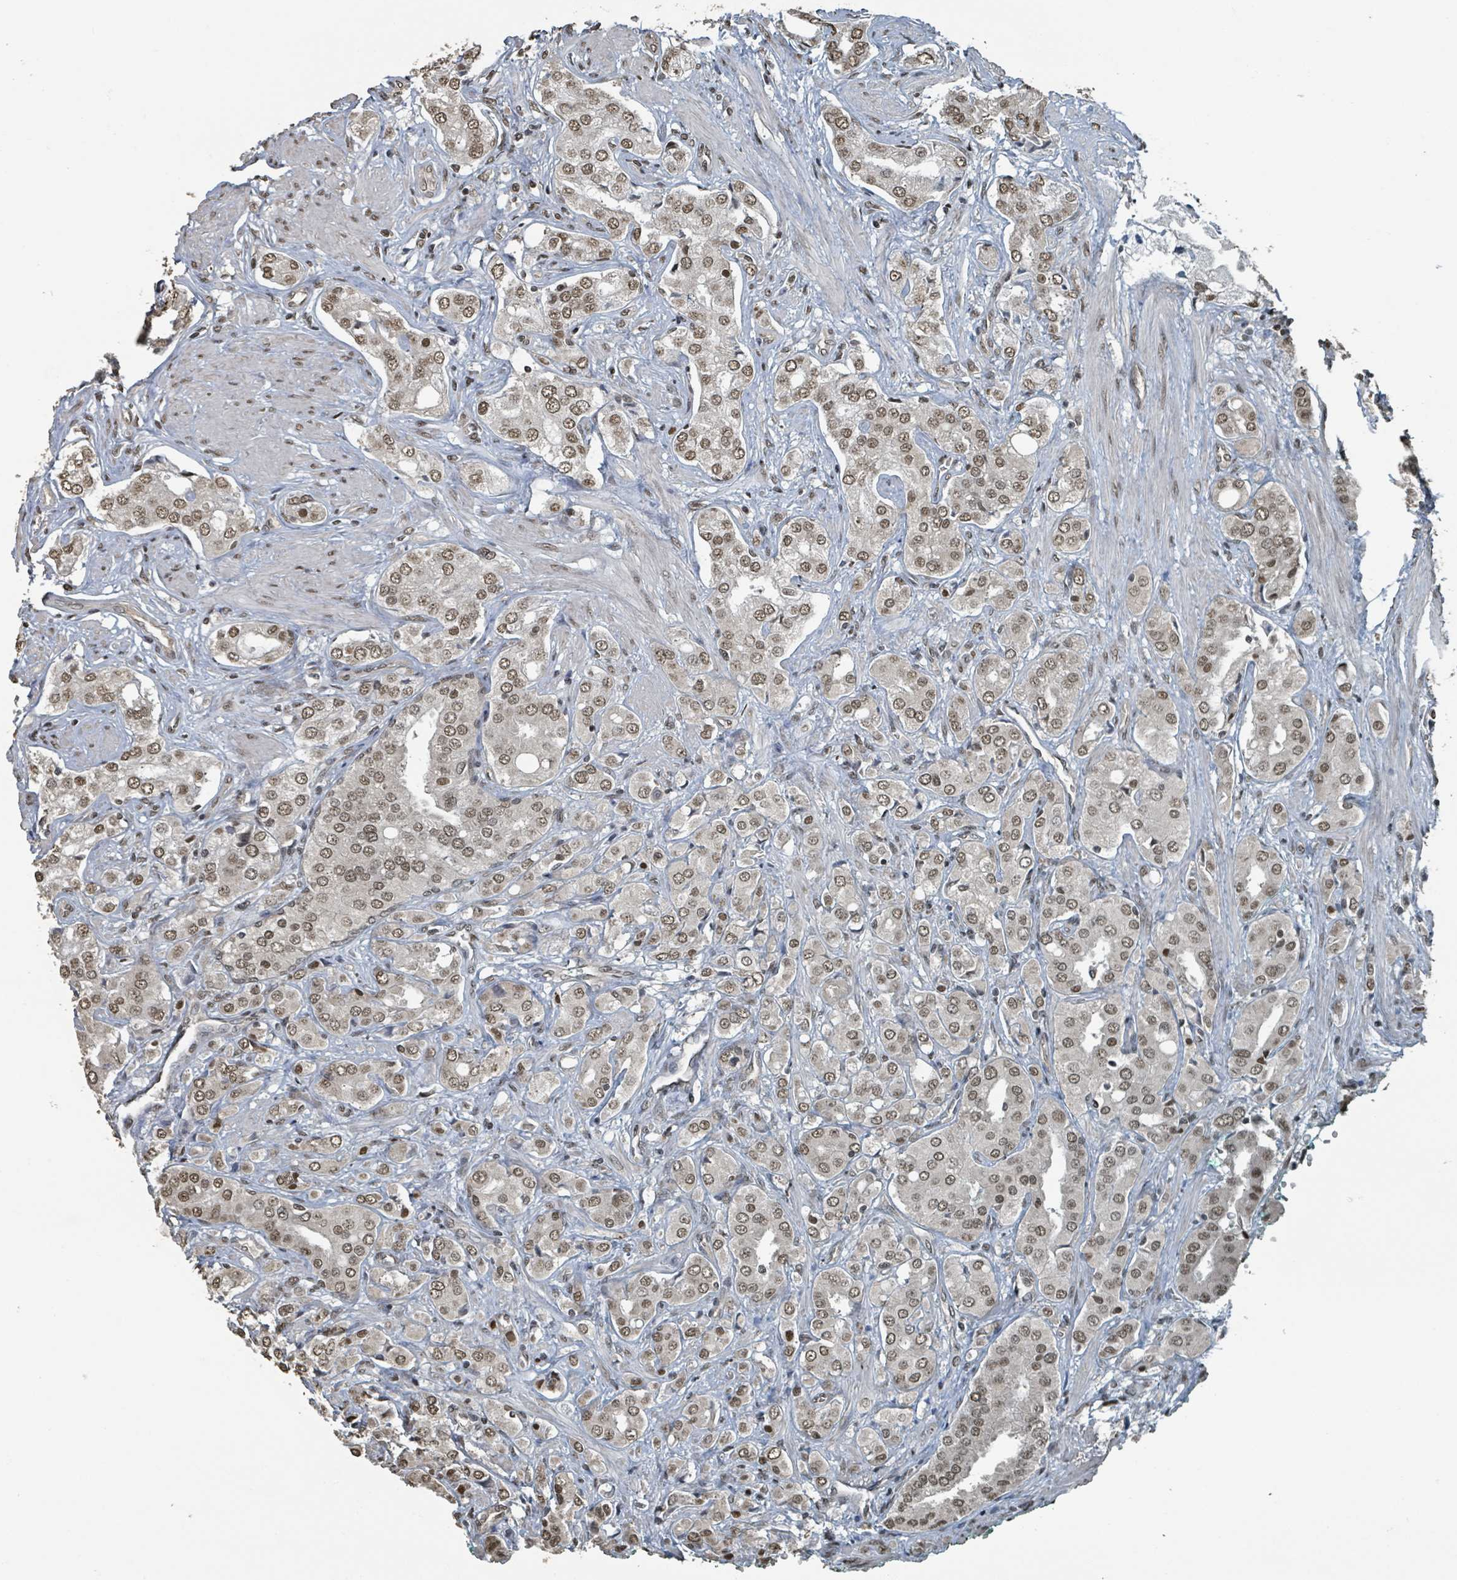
{"staining": {"intensity": "moderate", "quantity": ">75%", "location": "nuclear"}, "tissue": "prostate cancer", "cell_type": "Tumor cells", "image_type": "cancer", "snomed": [{"axis": "morphology", "description": "Adenocarcinoma, High grade"}, {"axis": "topography", "description": "Prostate"}], "caption": "Immunohistochemistry (IHC) staining of prostate cancer (adenocarcinoma (high-grade)), which demonstrates medium levels of moderate nuclear expression in approximately >75% of tumor cells indicating moderate nuclear protein expression. The staining was performed using DAB (3,3'-diaminobenzidine) (brown) for protein detection and nuclei were counterstained in hematoxylin (blue).", "gene": "PHIP", "patient": {"sex": "male", "age": 71}}